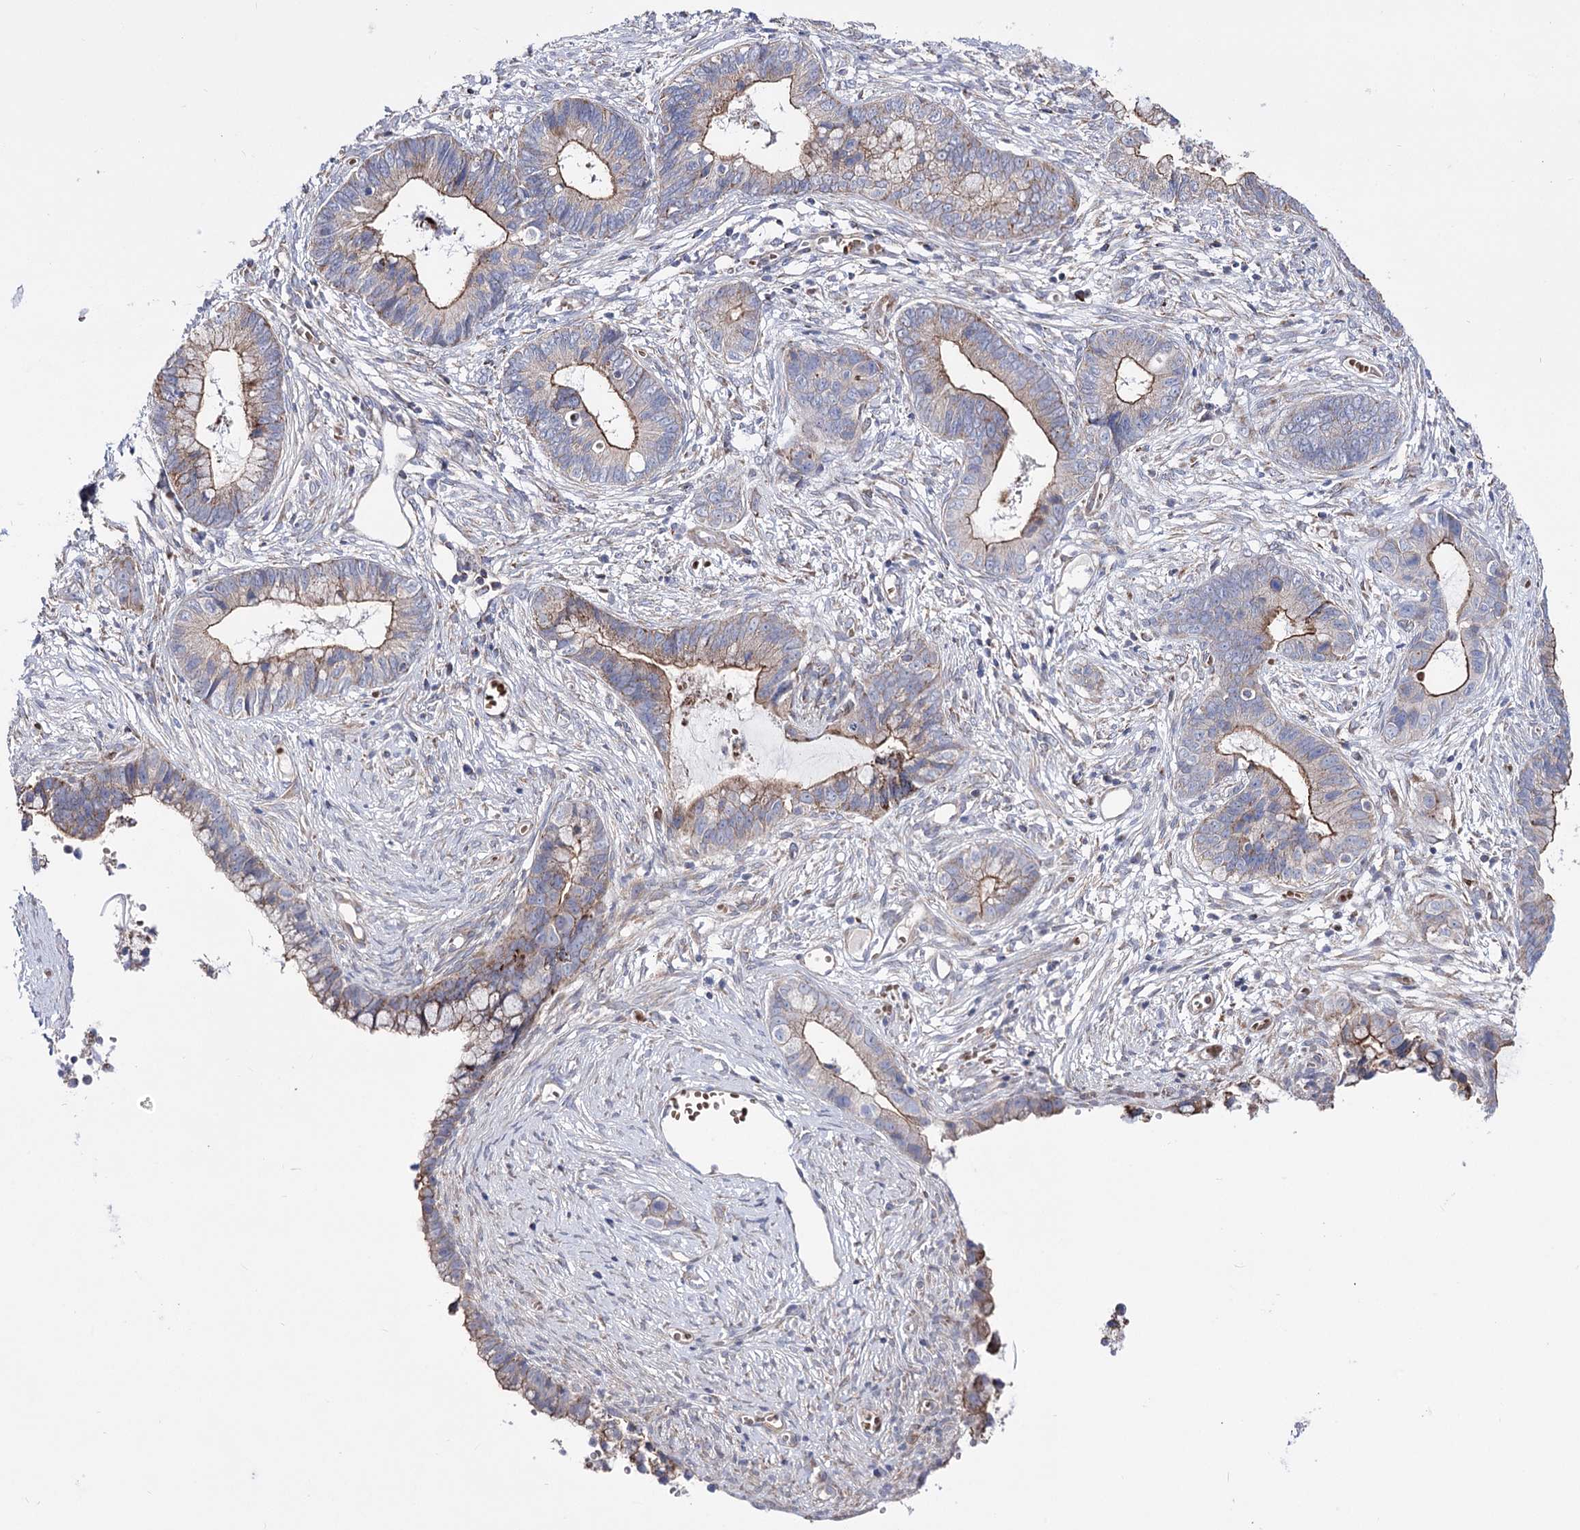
{"staining": {"intensity": "moderate", "quantity": "<25%", "location": "cytoplasmic/membranous"}, "tissue": "cervical cancer", "cell_type": "Tumor cells", "image_type": "cancer", "snomed": [{"axis": "morphology", "description": "Adenocarcinoma, NOS"}, {"axis": "topography", "description": "Cervix"}], "caption": "The histopathology image displays staining of adenocarcinoma (cervical), revealing moderate cytoplasmic/membranous protein expression (brown color) within tumor cells. The staining was performed using DAB (3,3'-diaminobenzidine), with brown indicating positive protein expression. Nuclei are stained blue with hematoxylin.", "gene": "OSBPL5", "patient": {"sex": "female", "age": 44}}